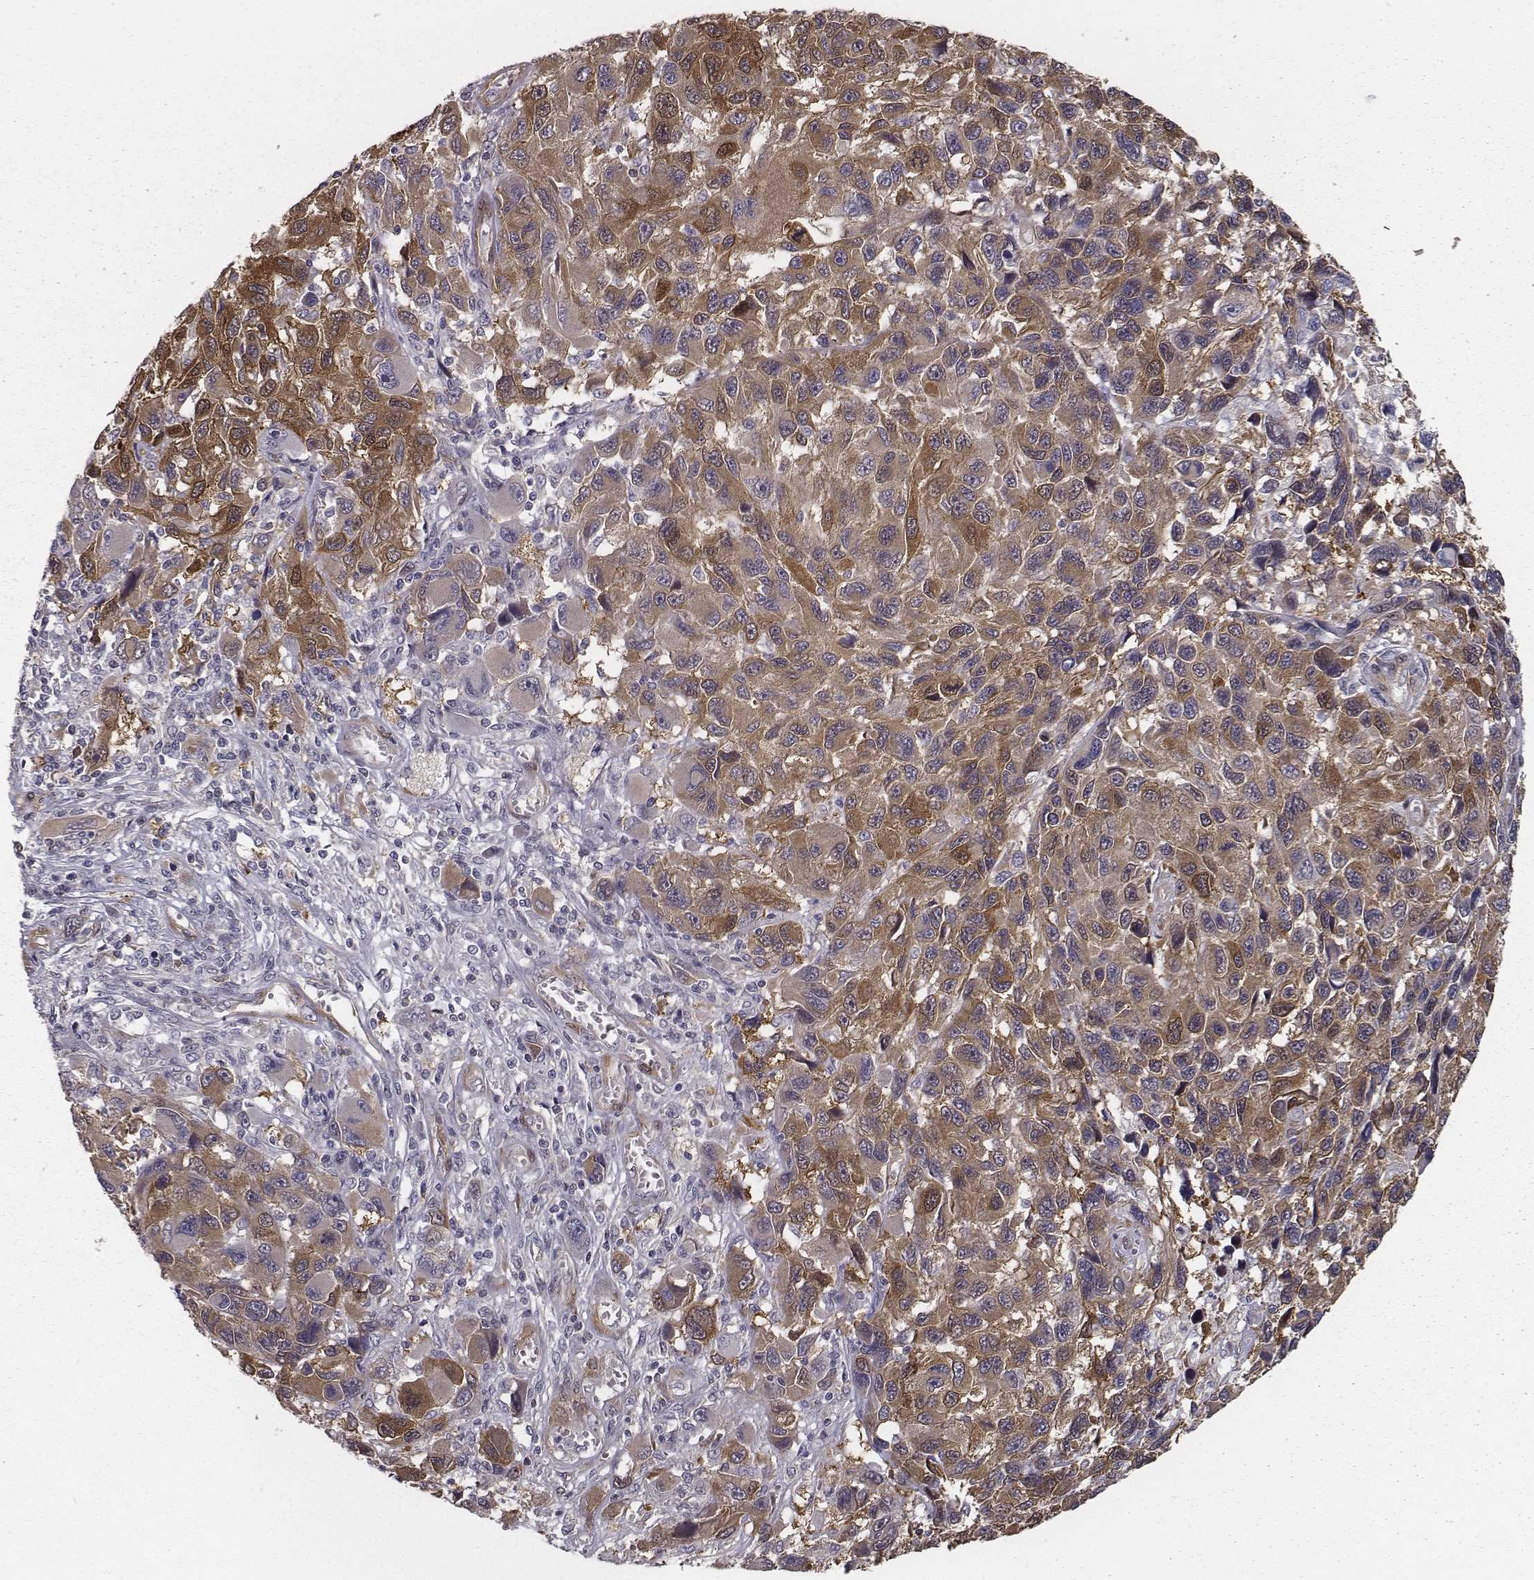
{"staining": {"intensity": "strong", "quantity": ">75%", "location": "cytoplasmic/membranous"}, "tissue": "melanoma", "cell_type": "Tumor cells", "image_type": "cancer", "snomed": [{"axis": "morphology", "description": "Malignant melanoma, NOS"}, {"axis": "topography", "description": "Skin"}], "caption": "A photomicrograph of human malignant melanoma stained for a protein demonstrates strong cytoplasmic/membranous brown staining in tumor cells.", "gene": "ISYNA1", "patient": {"sex": "male", "age": 53}}